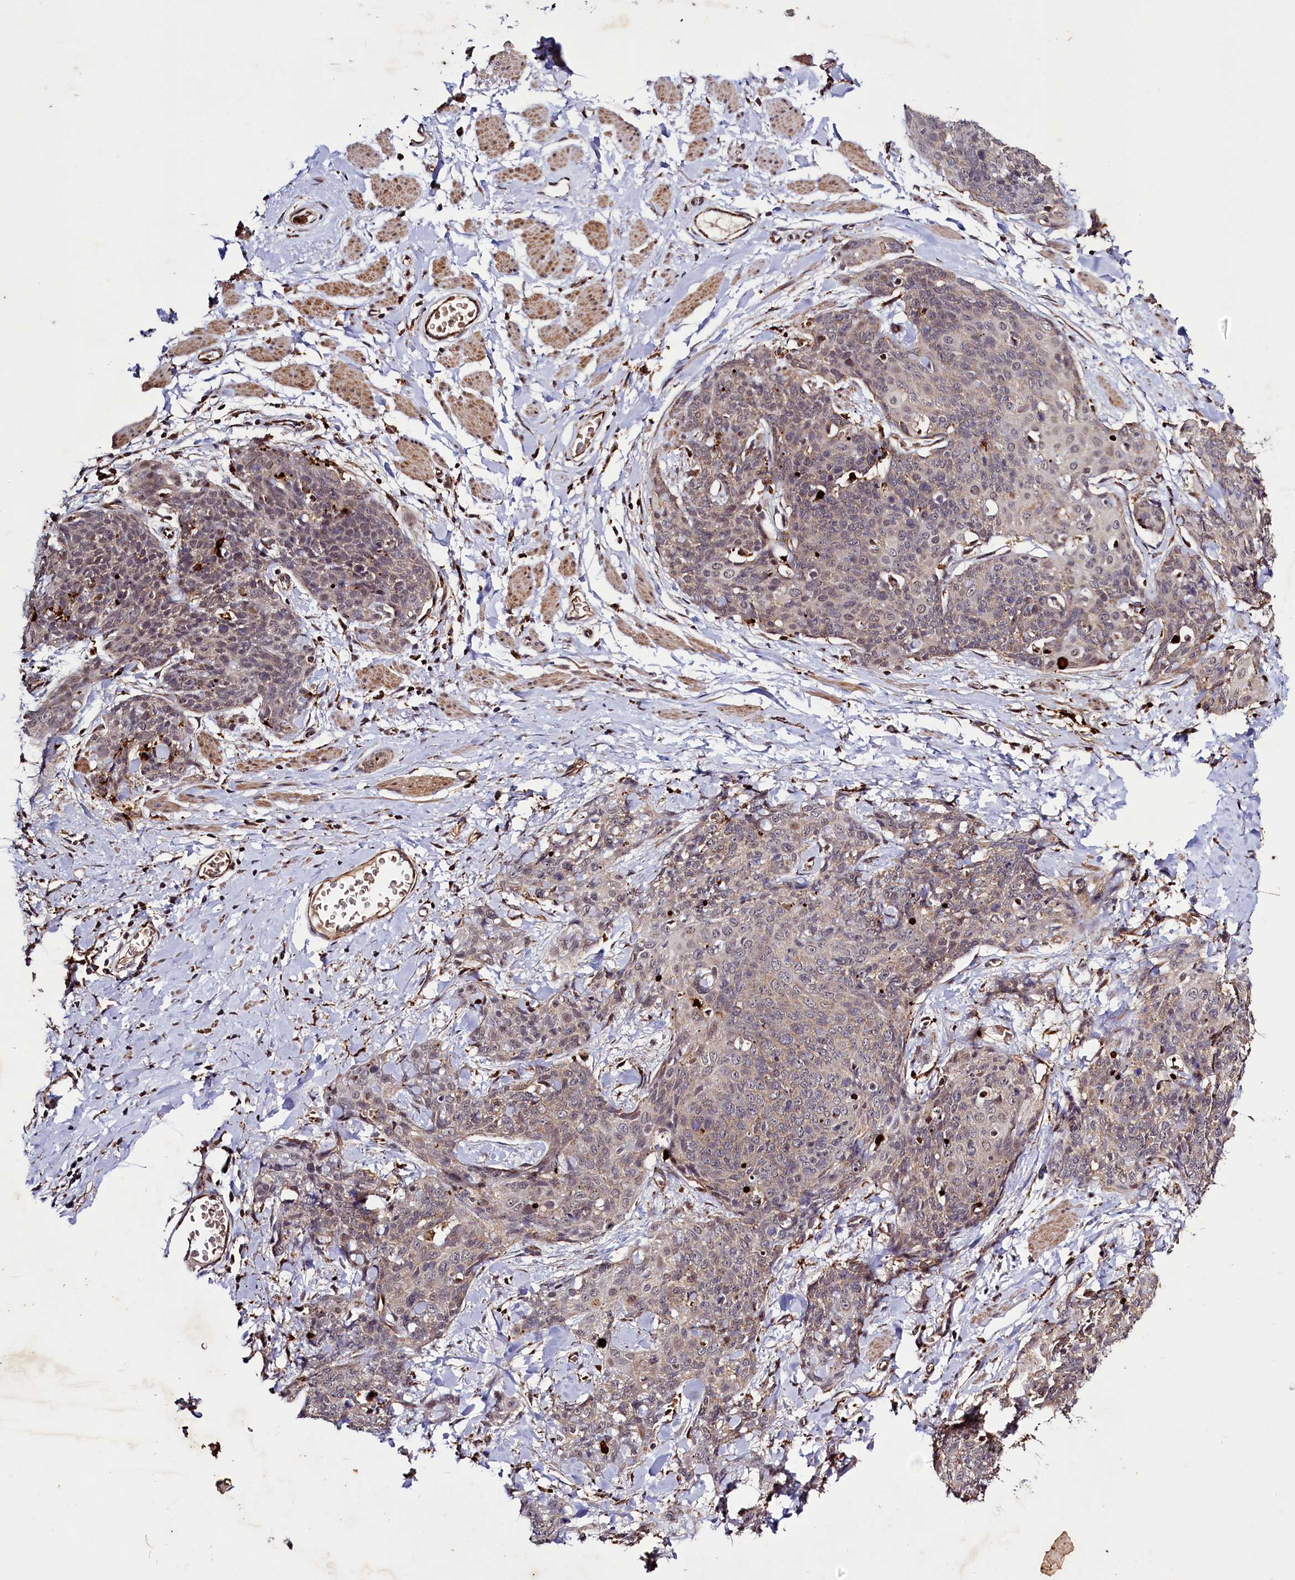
{"staining": {"intensity": "weak", "quantity": "25%-75%", "location": "cytoplasmic/membranous"}, "tissue": "skin cancer", "cell_type": "Tumor cells", "image_type": "cancer", "snomed": [{"axis": "morphology", "description": "Squamous cell carcinoma, NOS"}, {"axis": "topography", "description": "Skin"}, {"axis": "topography", "description": "Vulva"}], "caption": "Human skin squamous cell carcinoma stained for a protein (brown) displays weak cytoplasmic/membranous positive staining in about 25%-75% of tumor cells.", "gene": "DYNC2H1", "patient": {"sex": "female", "age": 85}}